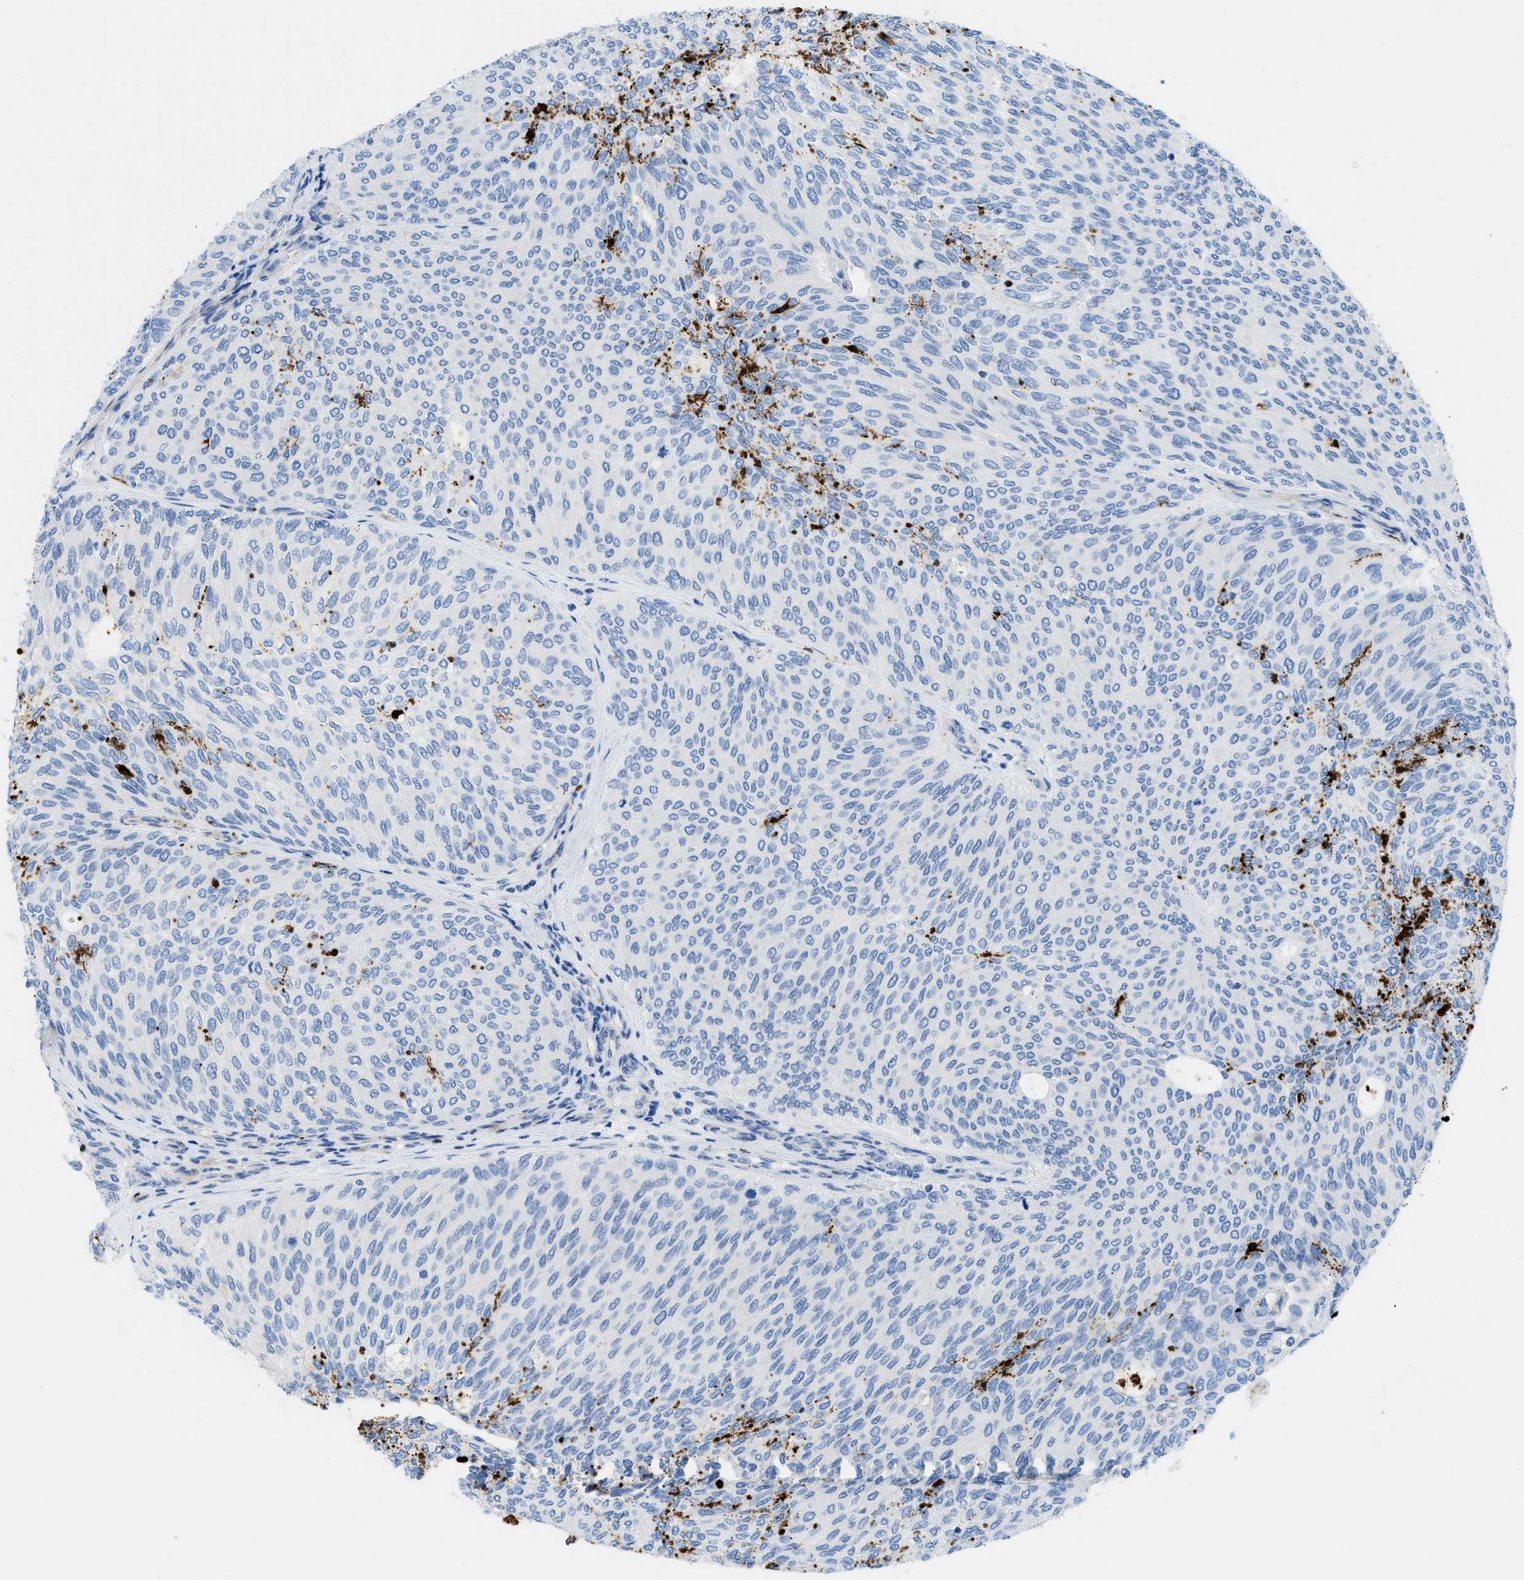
{"staining": {"intensity": "negative", "quantity": "none", "location": "none"}, "tissue": "urothelial cancer", "cell_type": "Tumor cells", "image_type": "cancer", "snomed": [{"axis": "morphology", "description": "Urothelial carcinoma, Low grade"}, {"axis": "topography", "description": "Urinary bladder"}], "caption": "The image shows no staining of tumor cells in low-grade urothelial carcinoma. The staining was performed using DAB (3,3'-diaminobenzidine) to visualize the protein expression in brown, while the nuclei were stained in blue with hematoxylin (Magnification: 20x).", "gene": "XCR1", "patient": {"sex": "female", "age": 79}}